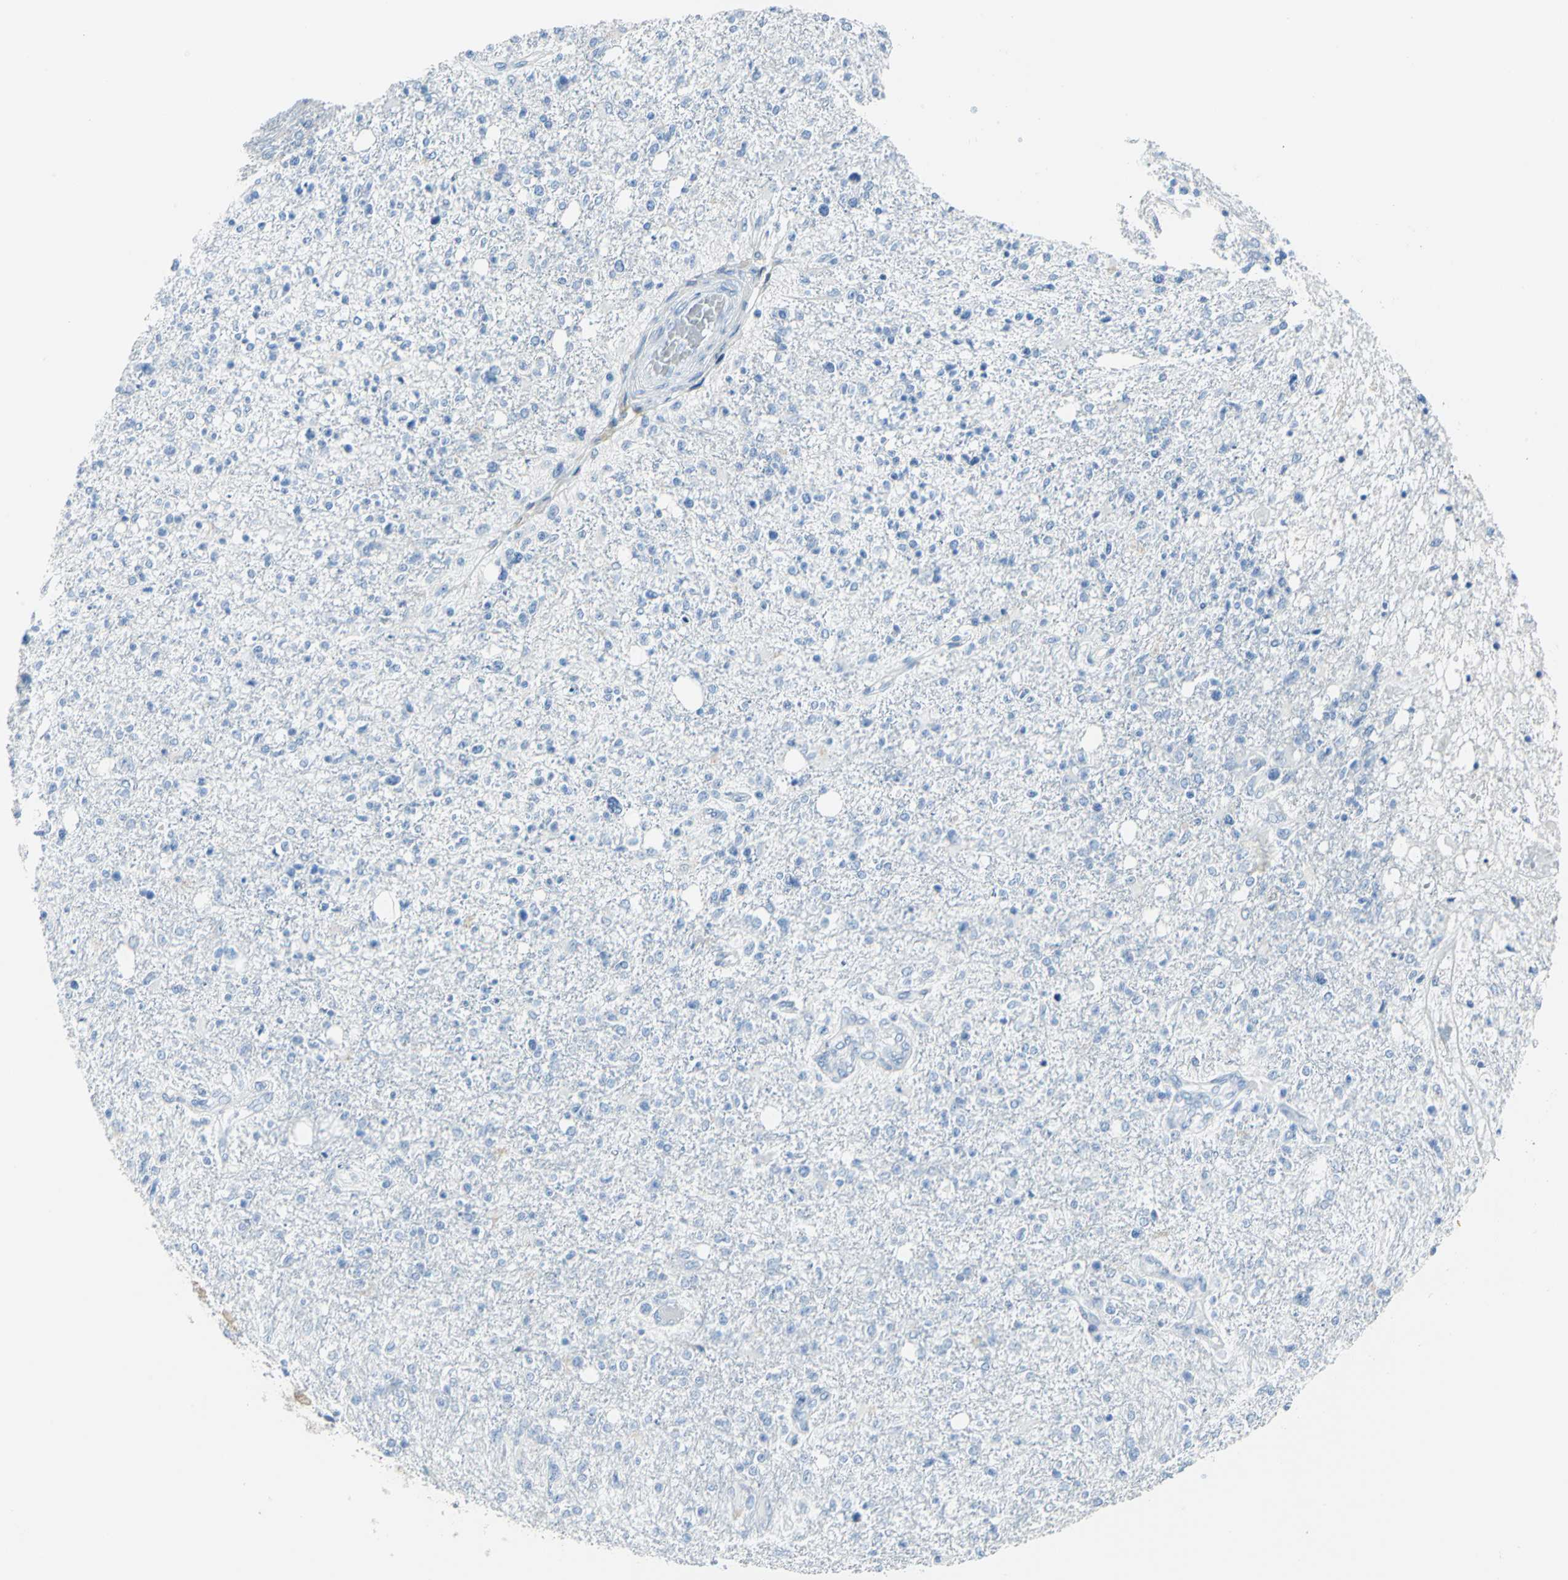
{"staining": {"intensity": "negative", "quantity": "none", "location": "none"}, "tissue": "glioma", "cell_type": "Tumor cells", "image_type": "cancer", "snomed": [{"axis": "morphology", "description": "Glioma, malignant, High grade"}, {"axis": "topography", "description": "Cerebral cortex"}], "caption": "This histopathology image is of glioma stained with immunohistochemistry to label a protein in brown with the nuclei are counter-stained blue. There is no staining in tumor cells. (Brightfield microscopy of DAB immunohistochemistry (IHC) at high magnification).", "gene": "SFN", "patient": {"sex": "male", "age": 76}}